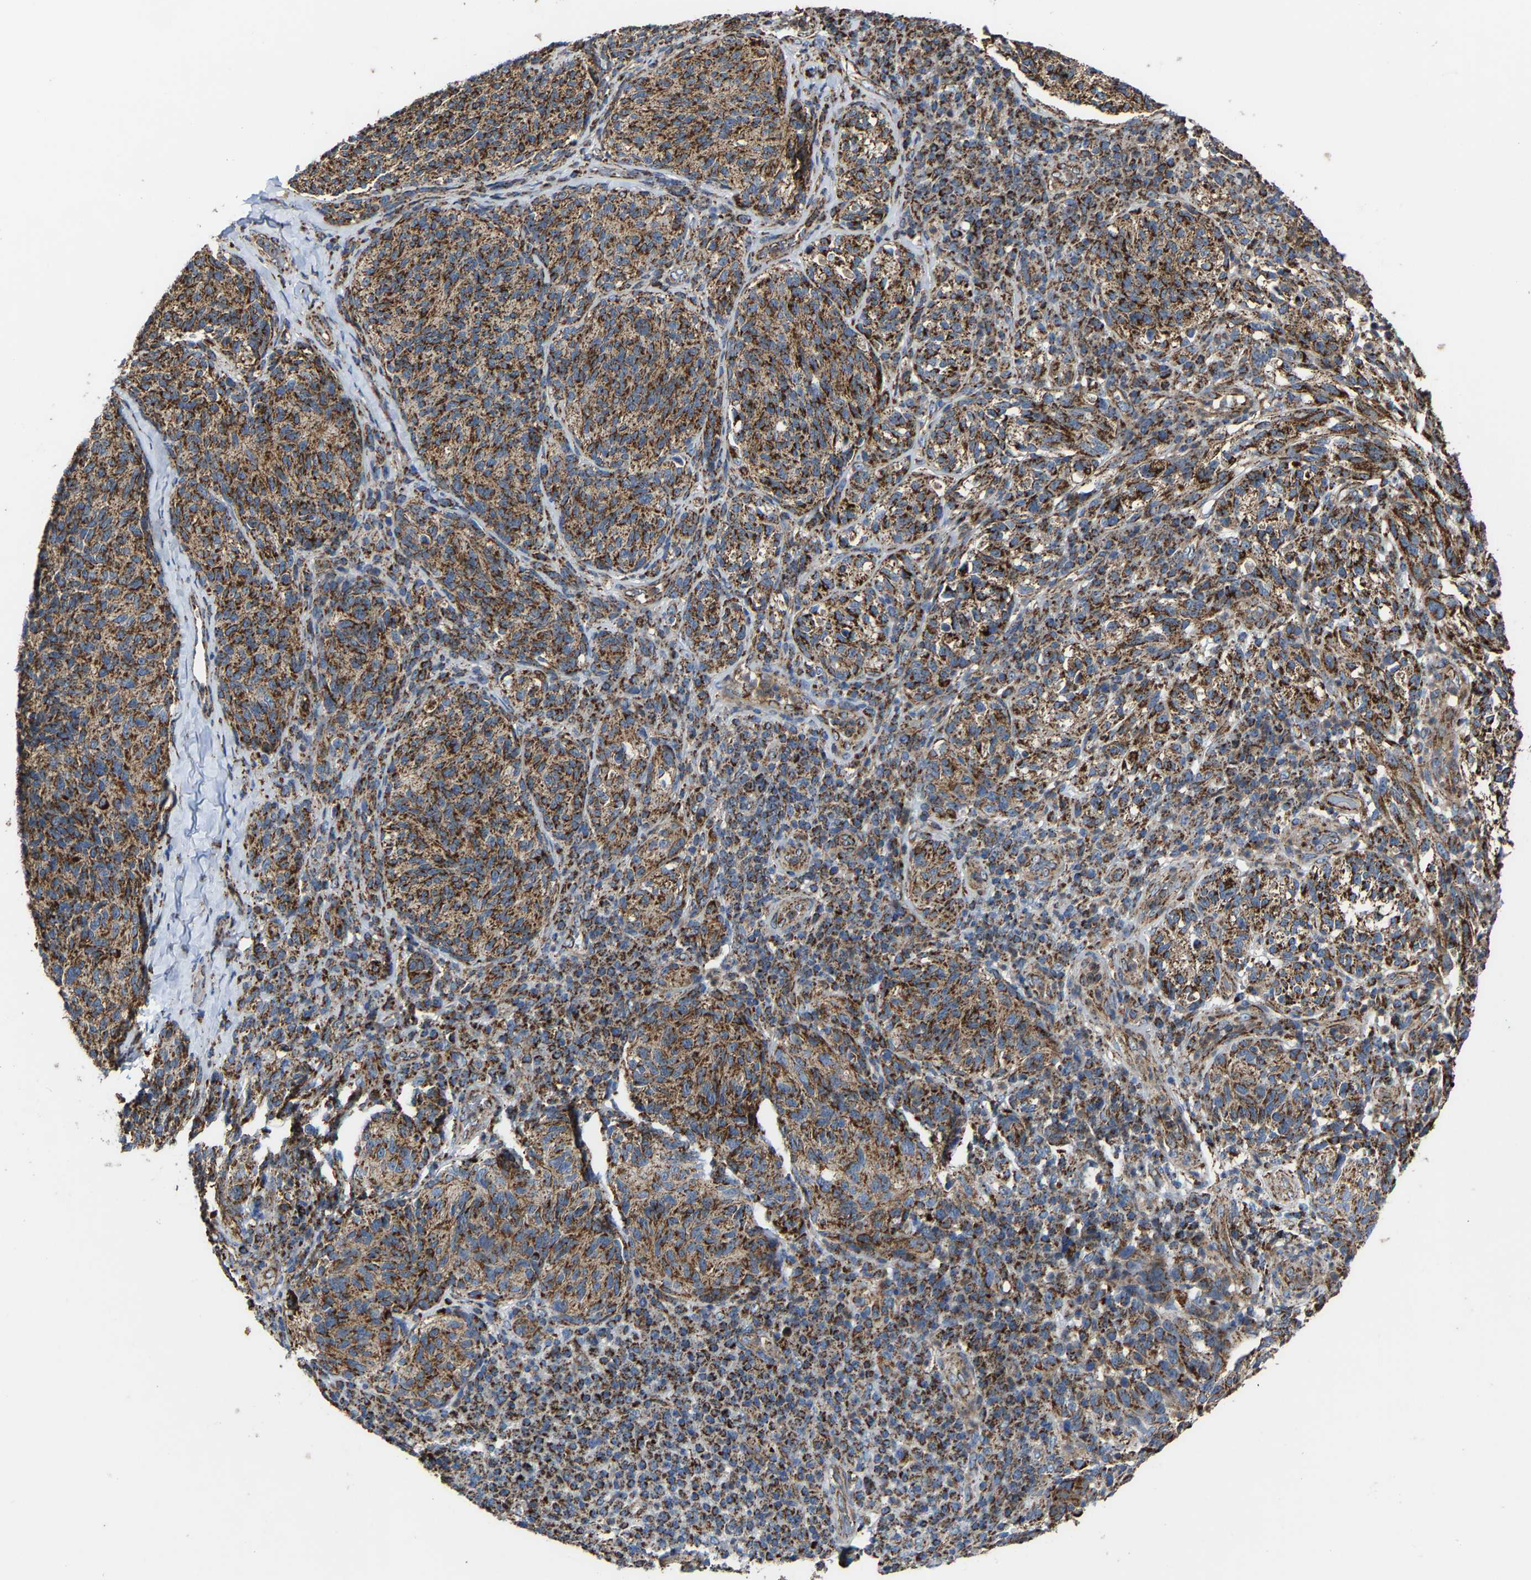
{"staining": {"intensity": "strong", "quantity": ">75%", "location": "cytoplasmic/membranous"}, "tissue": "melanoma", "cell_type": "Tumor cells", "image_type": "cancer", "snomed": [{"axis": "morphology", "description": "Malignant melanoma, NOS"}, {"axis": "topography", "description": "Skin"}], "caption": "About >75% of tumor cells in melanoma demonstrate strong cytoplasmic/membranous protein expression as visualized by brown immunohistochemical staining.", "gene": "NDUFV3", "patient": {"sex": "female", "age": 73}}